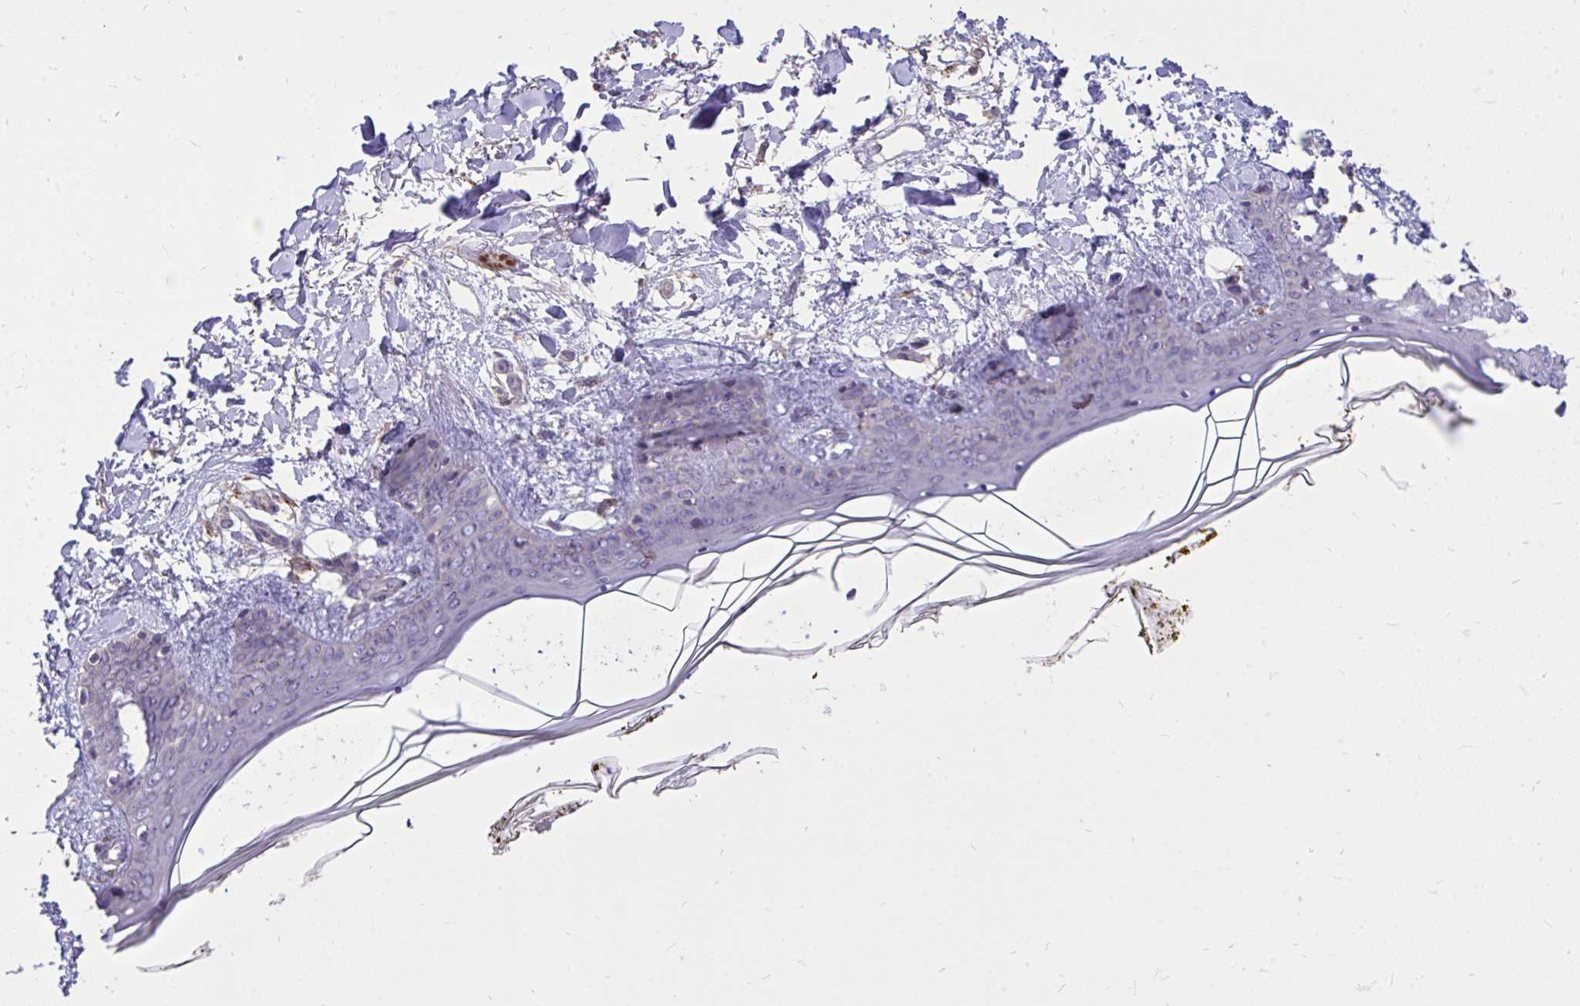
{"staining": {"intensity": "negative", "quantity": "none", "location": "none"}, "tissue": "skin", "cell_type": "Fibroblasts", "image_type": "normal", "snomed": [{"axis": "morphology", "description": "Normal tissue, NOS"}, {"axis": "topography", "description": "Skin"}], "caption": "The micrograph displays no significant expression in fibroblasts of skin.", "gene": "IGFL2", "patient": {"sex": "female", "age": 34}}